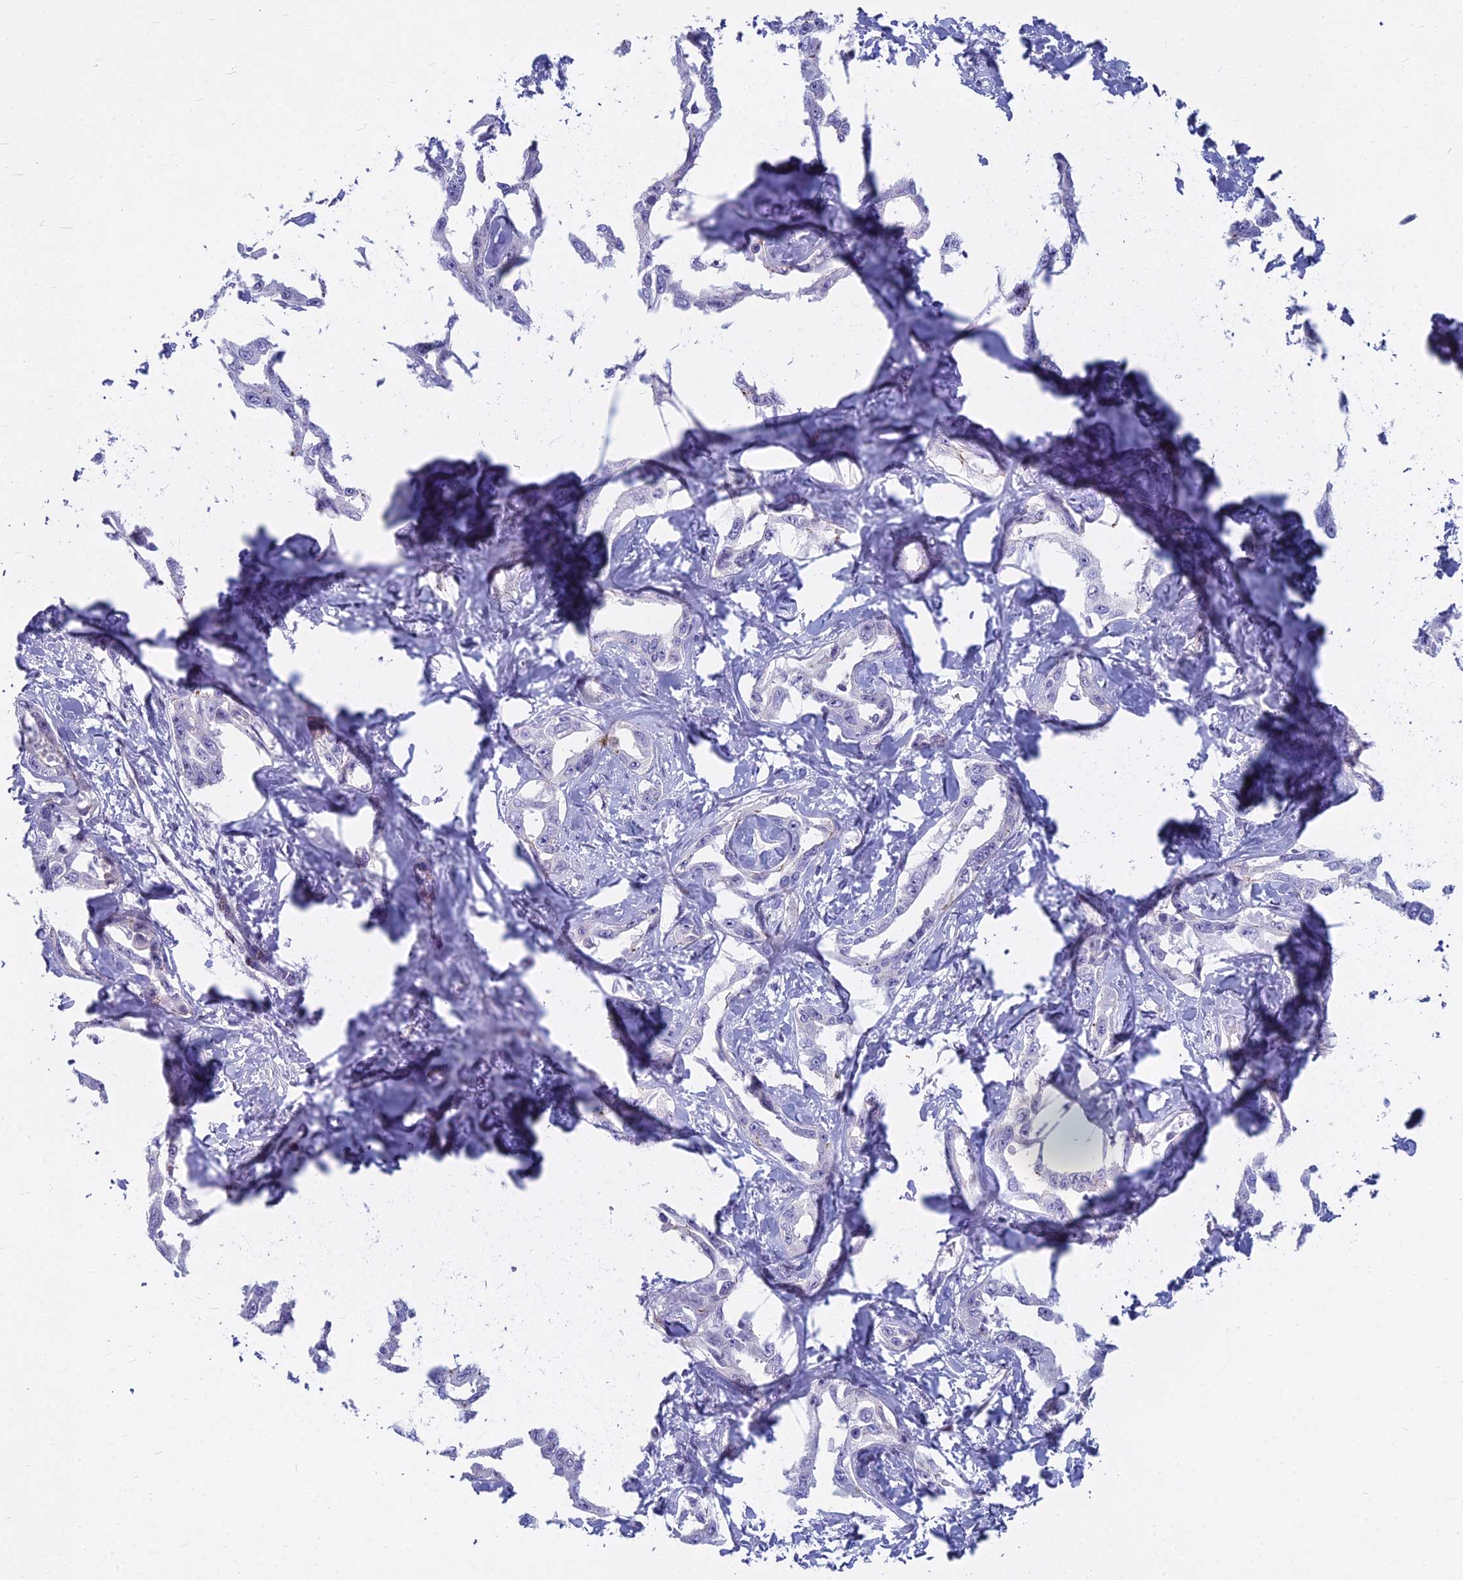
{"staining": {"intensity": "negative", "quantity": "none", "location": "none"}, "tissue": "liver cancer", "cell_type": "Tumor cells", "image_type": "cancer", "snomed": [{"axis": "morphology", "description": "Cholangiocarcinoma"}, {"axis": "topography", "description": "Liver"}], "caption": "High power microscopy photomicrograph of an immunohistochemistry micrograph of liver cholangiocarcinoma, revealing no significant positivity in tumor cells.", "gene": "MYBPC2", "patient": {"sex": "male", "age": 59}}